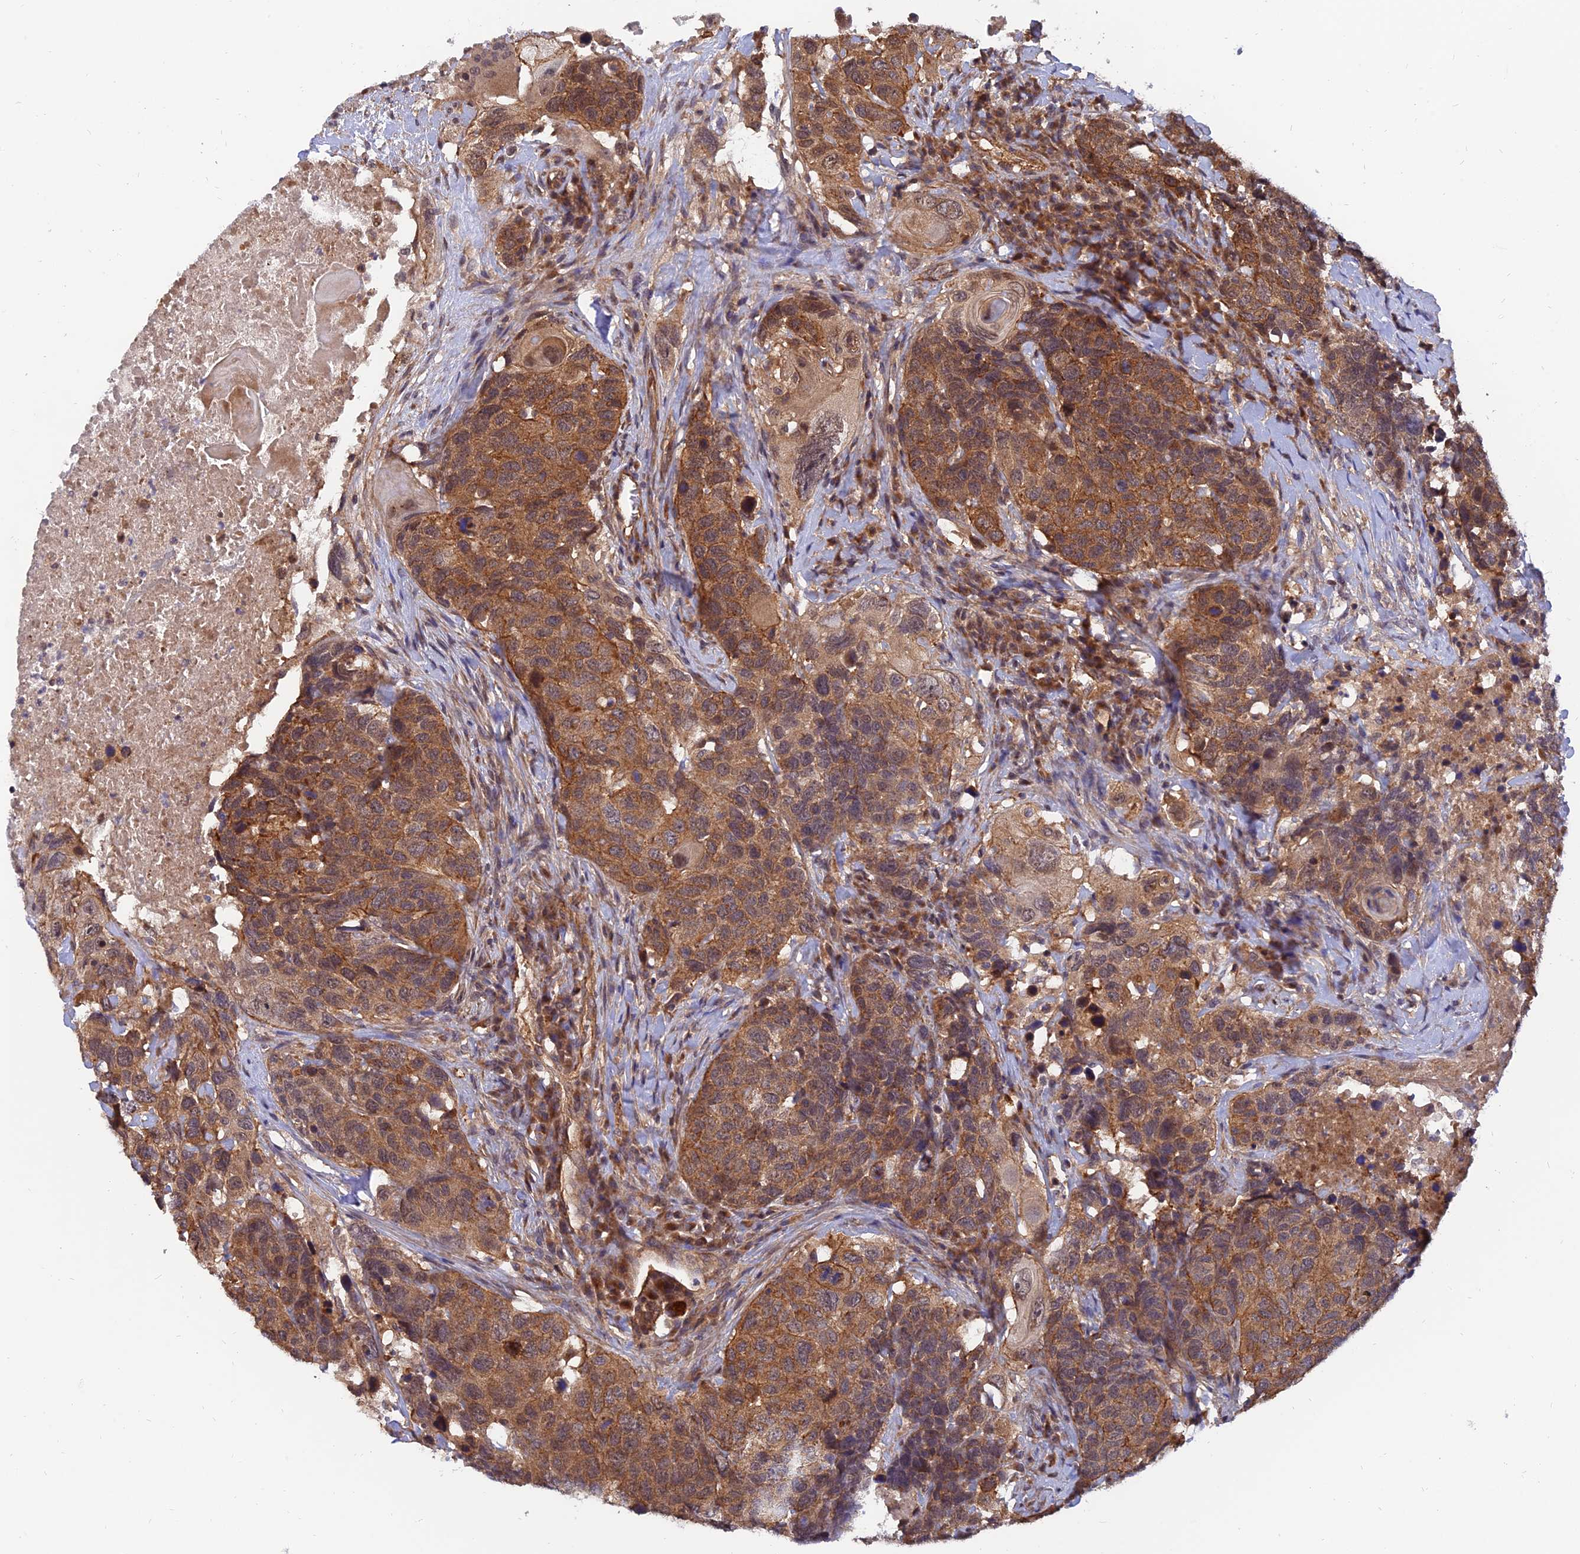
{"staining": {"intensity": "moderate", "quantity": ">75%", "location": "cytoplasmic/membranous"}, "tissue": "head and neck cancer", "cell_type": "Tumor cells", "image_type": "cancer", "snomed": [{"axis": "morphology", "description": "Squamous cell carcinoma, NOS"}, {"axis": "topography", "description": "Head-Neck"}], "caption": "High-magnification brightfield microscopy of head and neck squamous cell carcinoma stained with DAB (brown) and counterstained with hematoxylin (blue). tumor cells exhibit moderate cytoplasmic/membranous positivity is present in approximately>75% of cells.", "gene": "WDR41", "patient": {"sex": "male", "age": 66}}